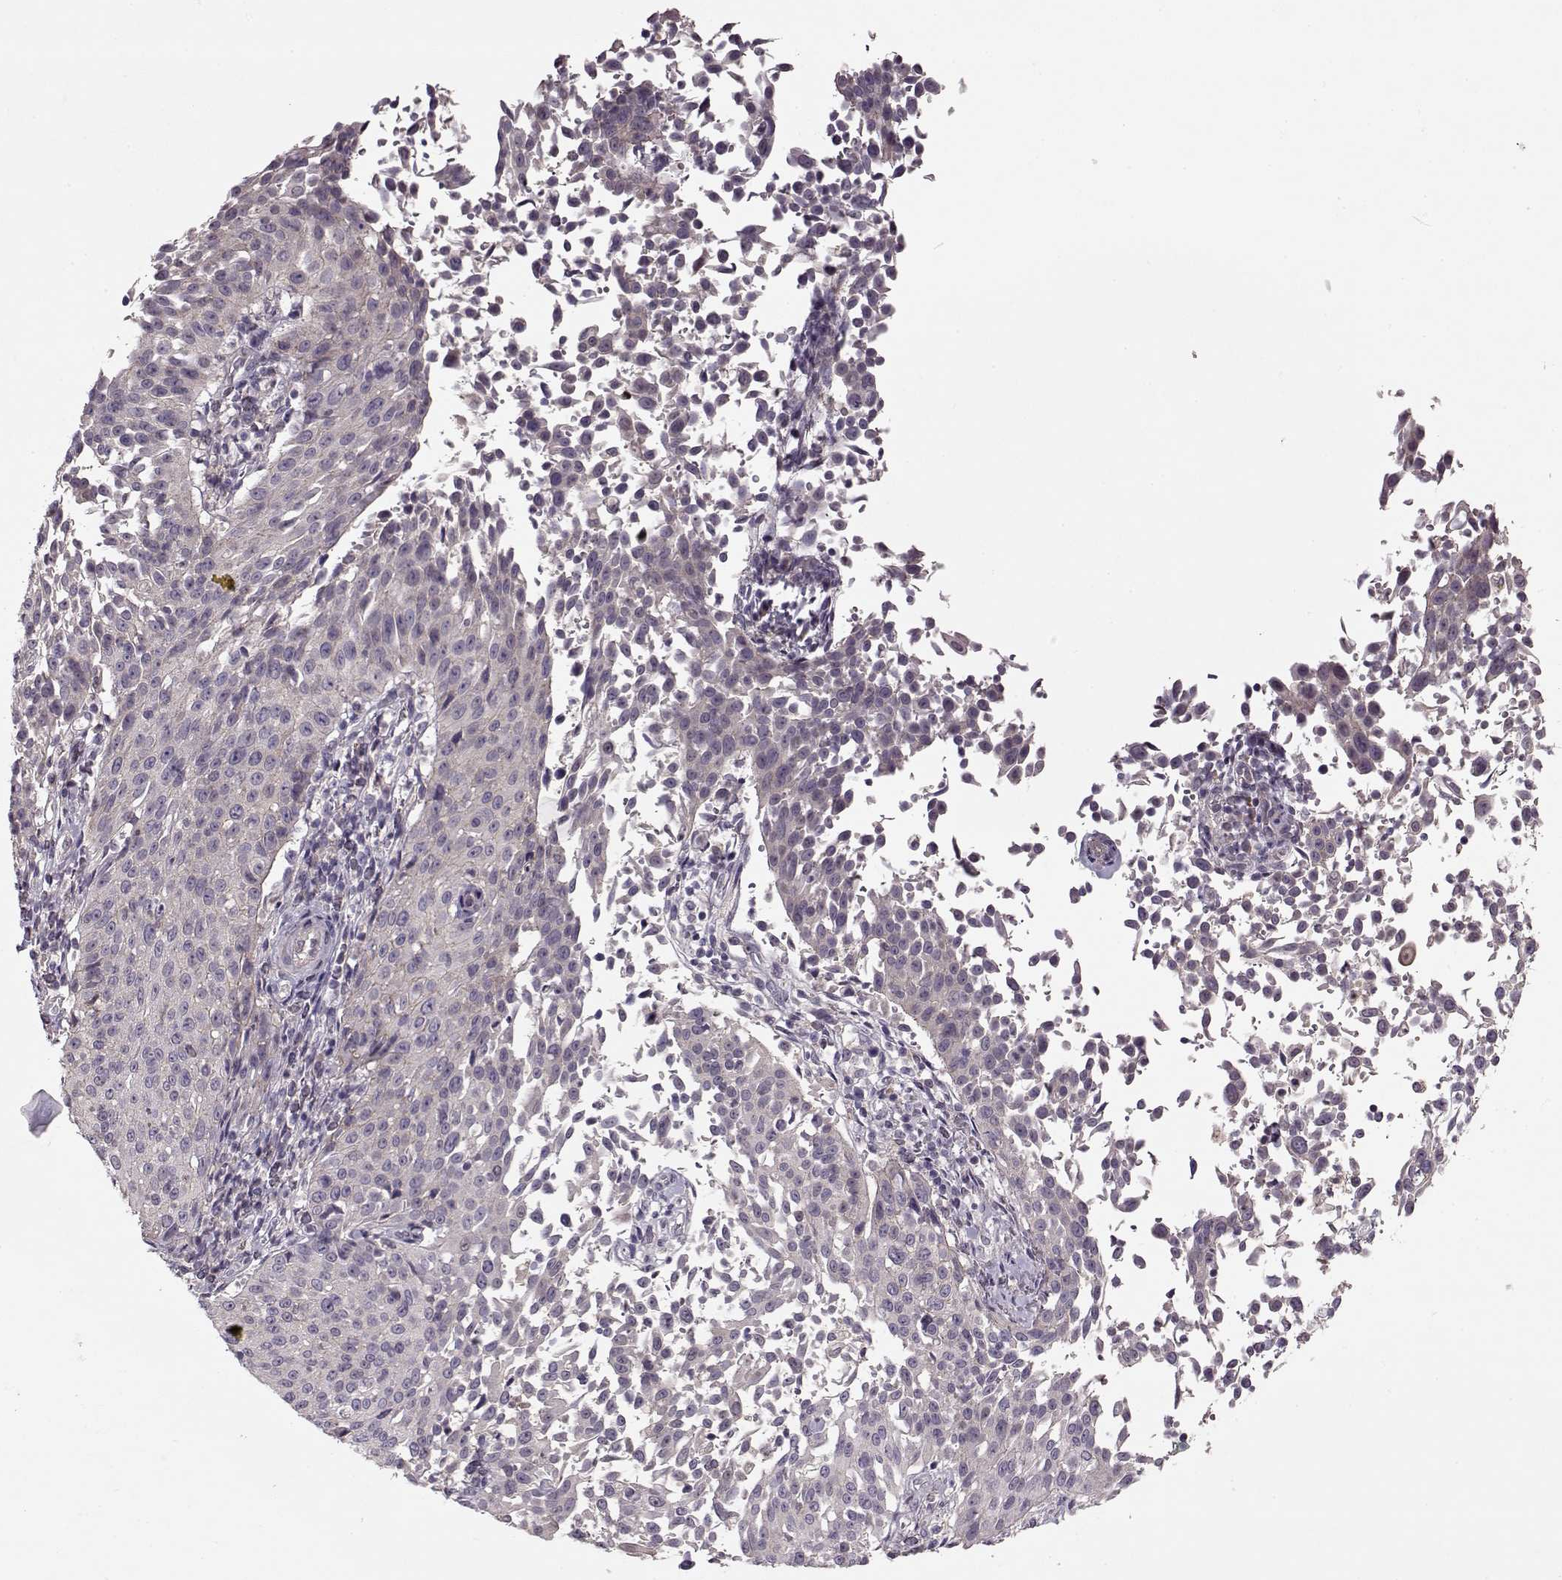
{"staining": {"intensity": "negative", "quantity": "none", "location": "none"}, "tissue": "cervical cancer", "cell_type": "Tumor cells", "image_type": "cancer", "snomed": [{"axis": "morphology", "description": "Squamous cell carcinoma, NOS"}, {"axis": "topography", "description": "Cervix"}], "caption": "Protein analysis of cervical cancer (squamous cell carcinoma) exhibits no significant staining in tumor cells.", "gene": "ACOT11", "patient": {"sex": "female", "age": 26}}